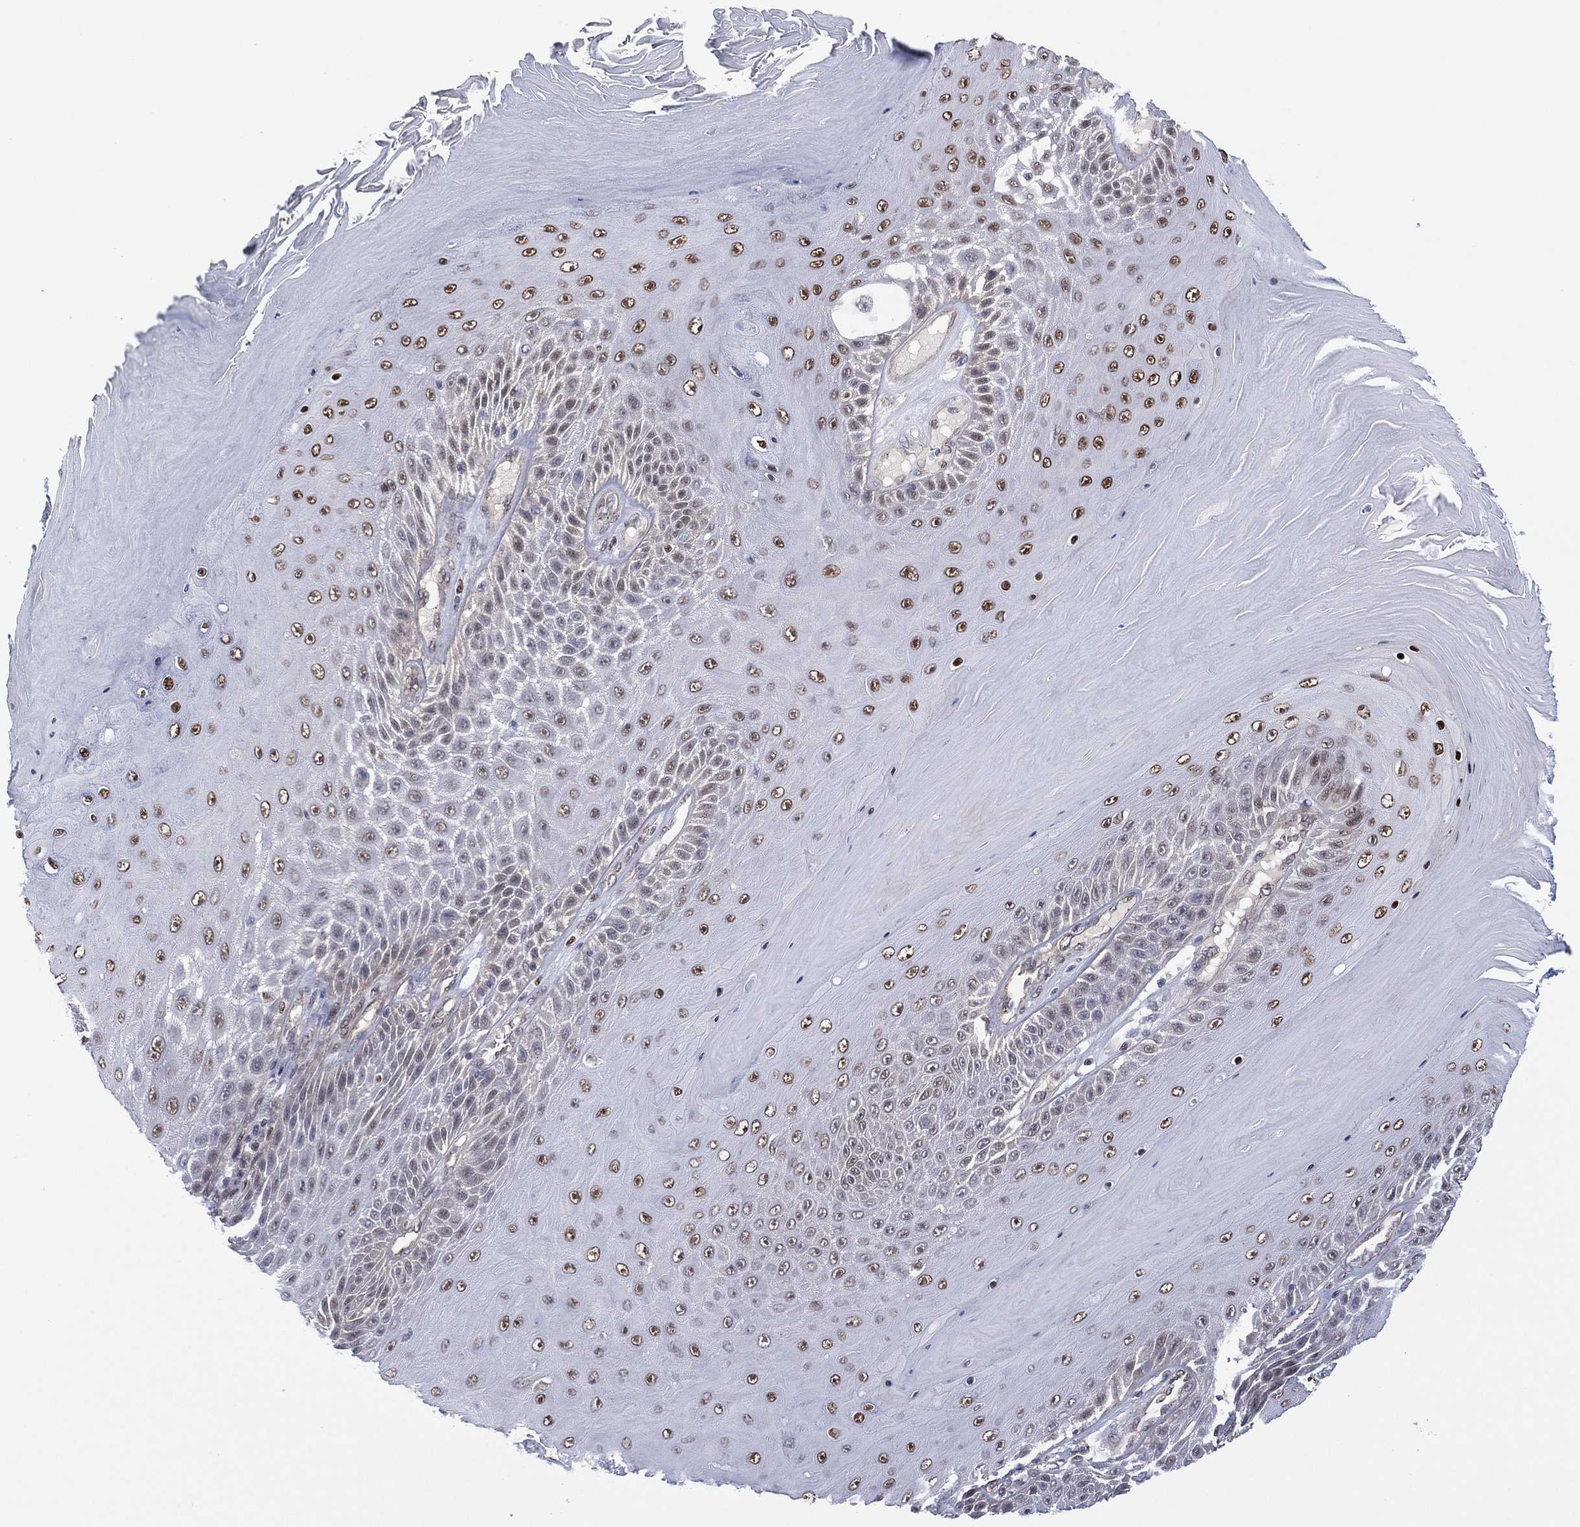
{"staining": {"intensity": "moderate", "quantity": "25%-75%", "location": "nuclear"}, "tissue": "skin cancer", "cell_type": "Tumor cells", "image_type": "cancer", "snomed": [{"axis": "morphology", "description": "Squamous cell carcinoma, NOS"}, {"axis": "topography", "description": "Skin"}], "caption": "Immunohistochemical staining of skin squamous cell carcinoma demonstrates medium levels of moderate nuclear staining in approximately 25%-75% of tumor cells.", "gene": "GSE1", "patient": {"sex": "male", "age": 62}}